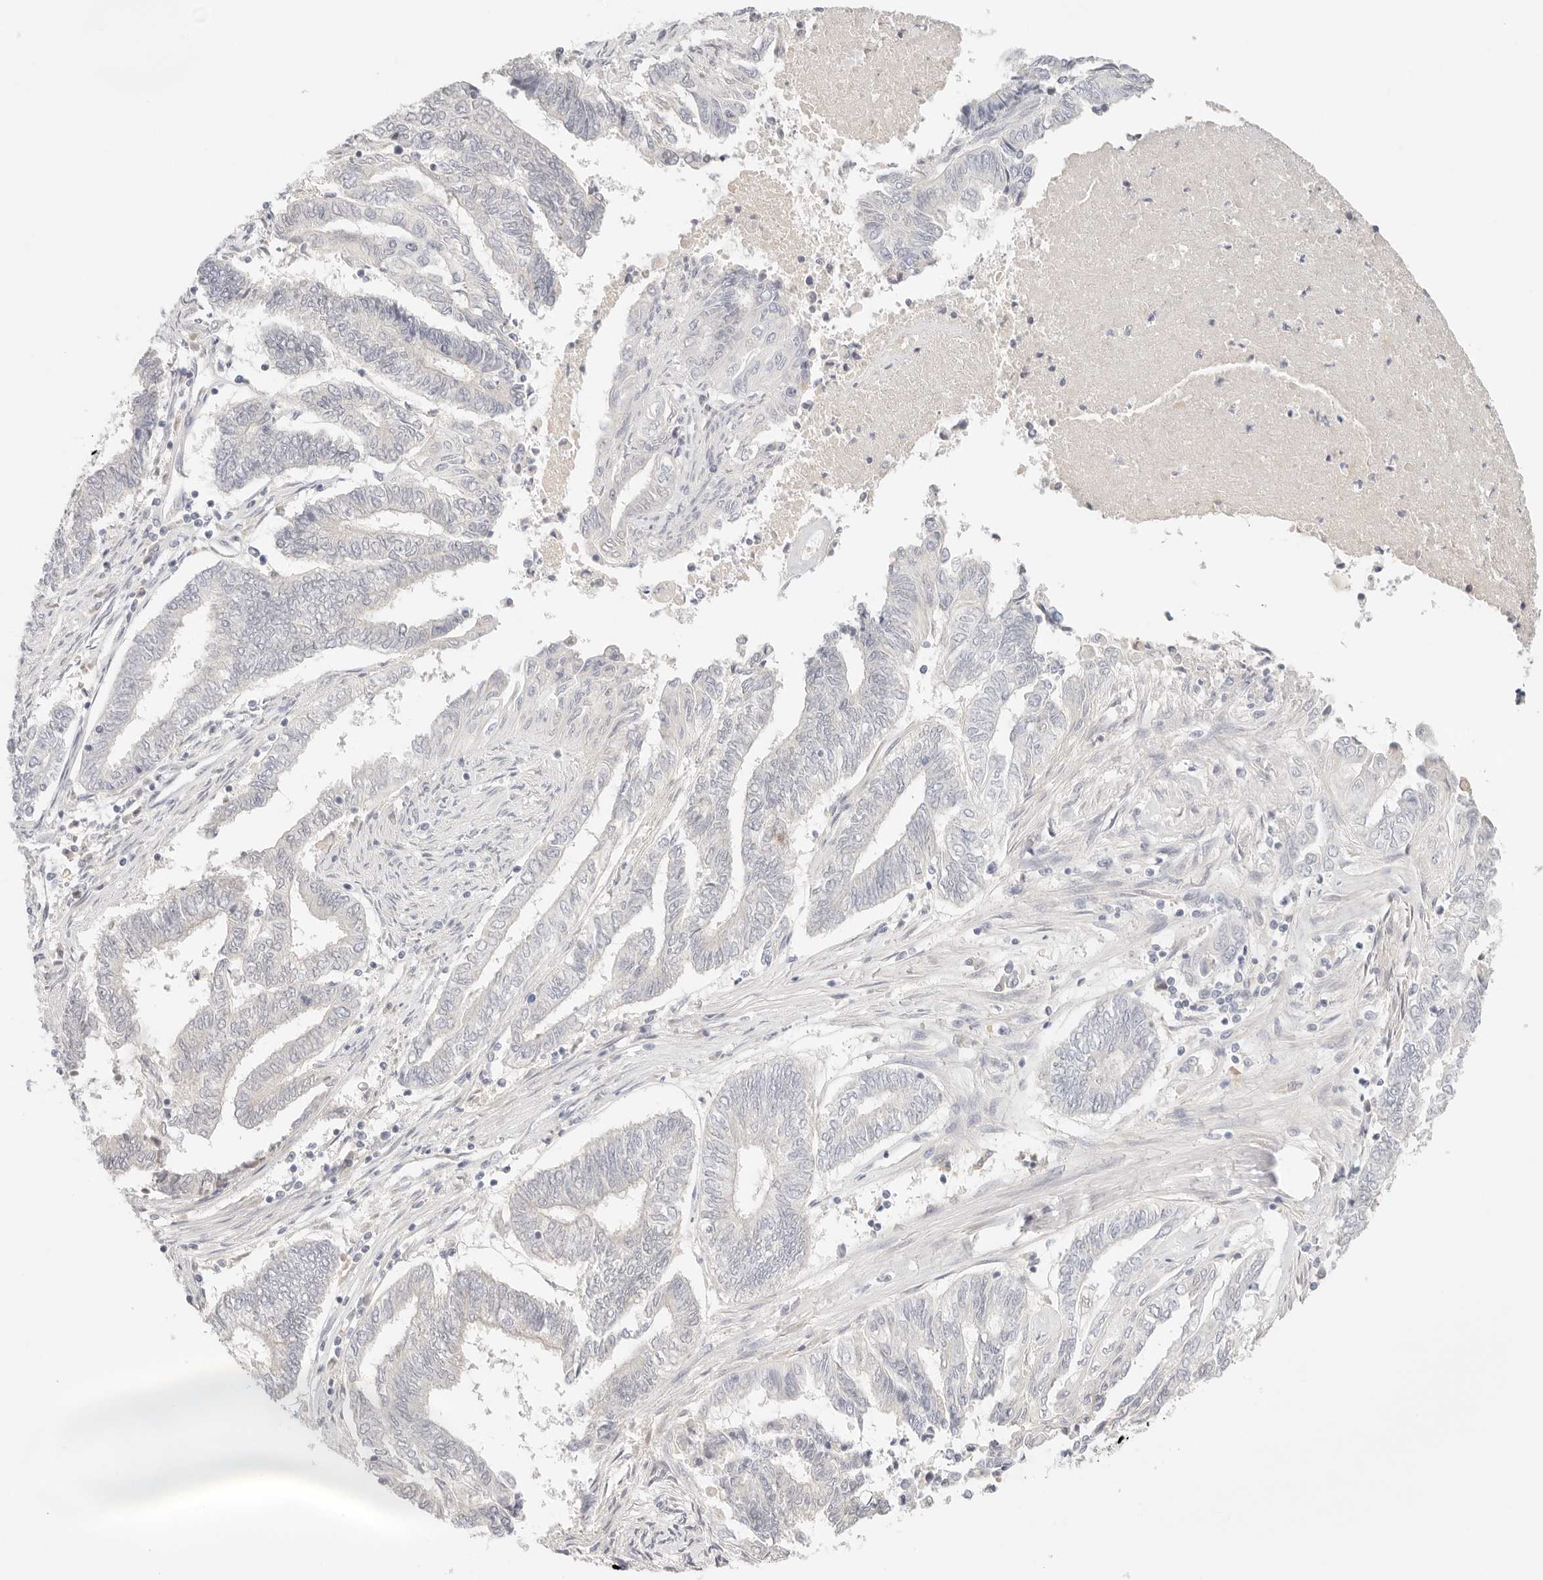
{"staining": {"intensity": "negative", "quantity": "none", "location": "none"}, "tissue": "endometrial cancer", "cell_type": "Tumor cells", "image_type": "cancer", "snomed": [{"axis": "morphology", "description": "Adenocarcinoma, NOS"}, {"axis": "topography", "description": "Uterus"}, {"axis": "topography", "description": "Endometrium"}], "caption": "Immunohistochemistry (IHC) photomicrograph of neoplastic tissue: human endometrial cancer (adenocarcinoma) stained with DAB demonstrates no significant protein expression in tumor cells.", "gene": "SPHK1", "patient": {"sex": "female", "age": 70}}